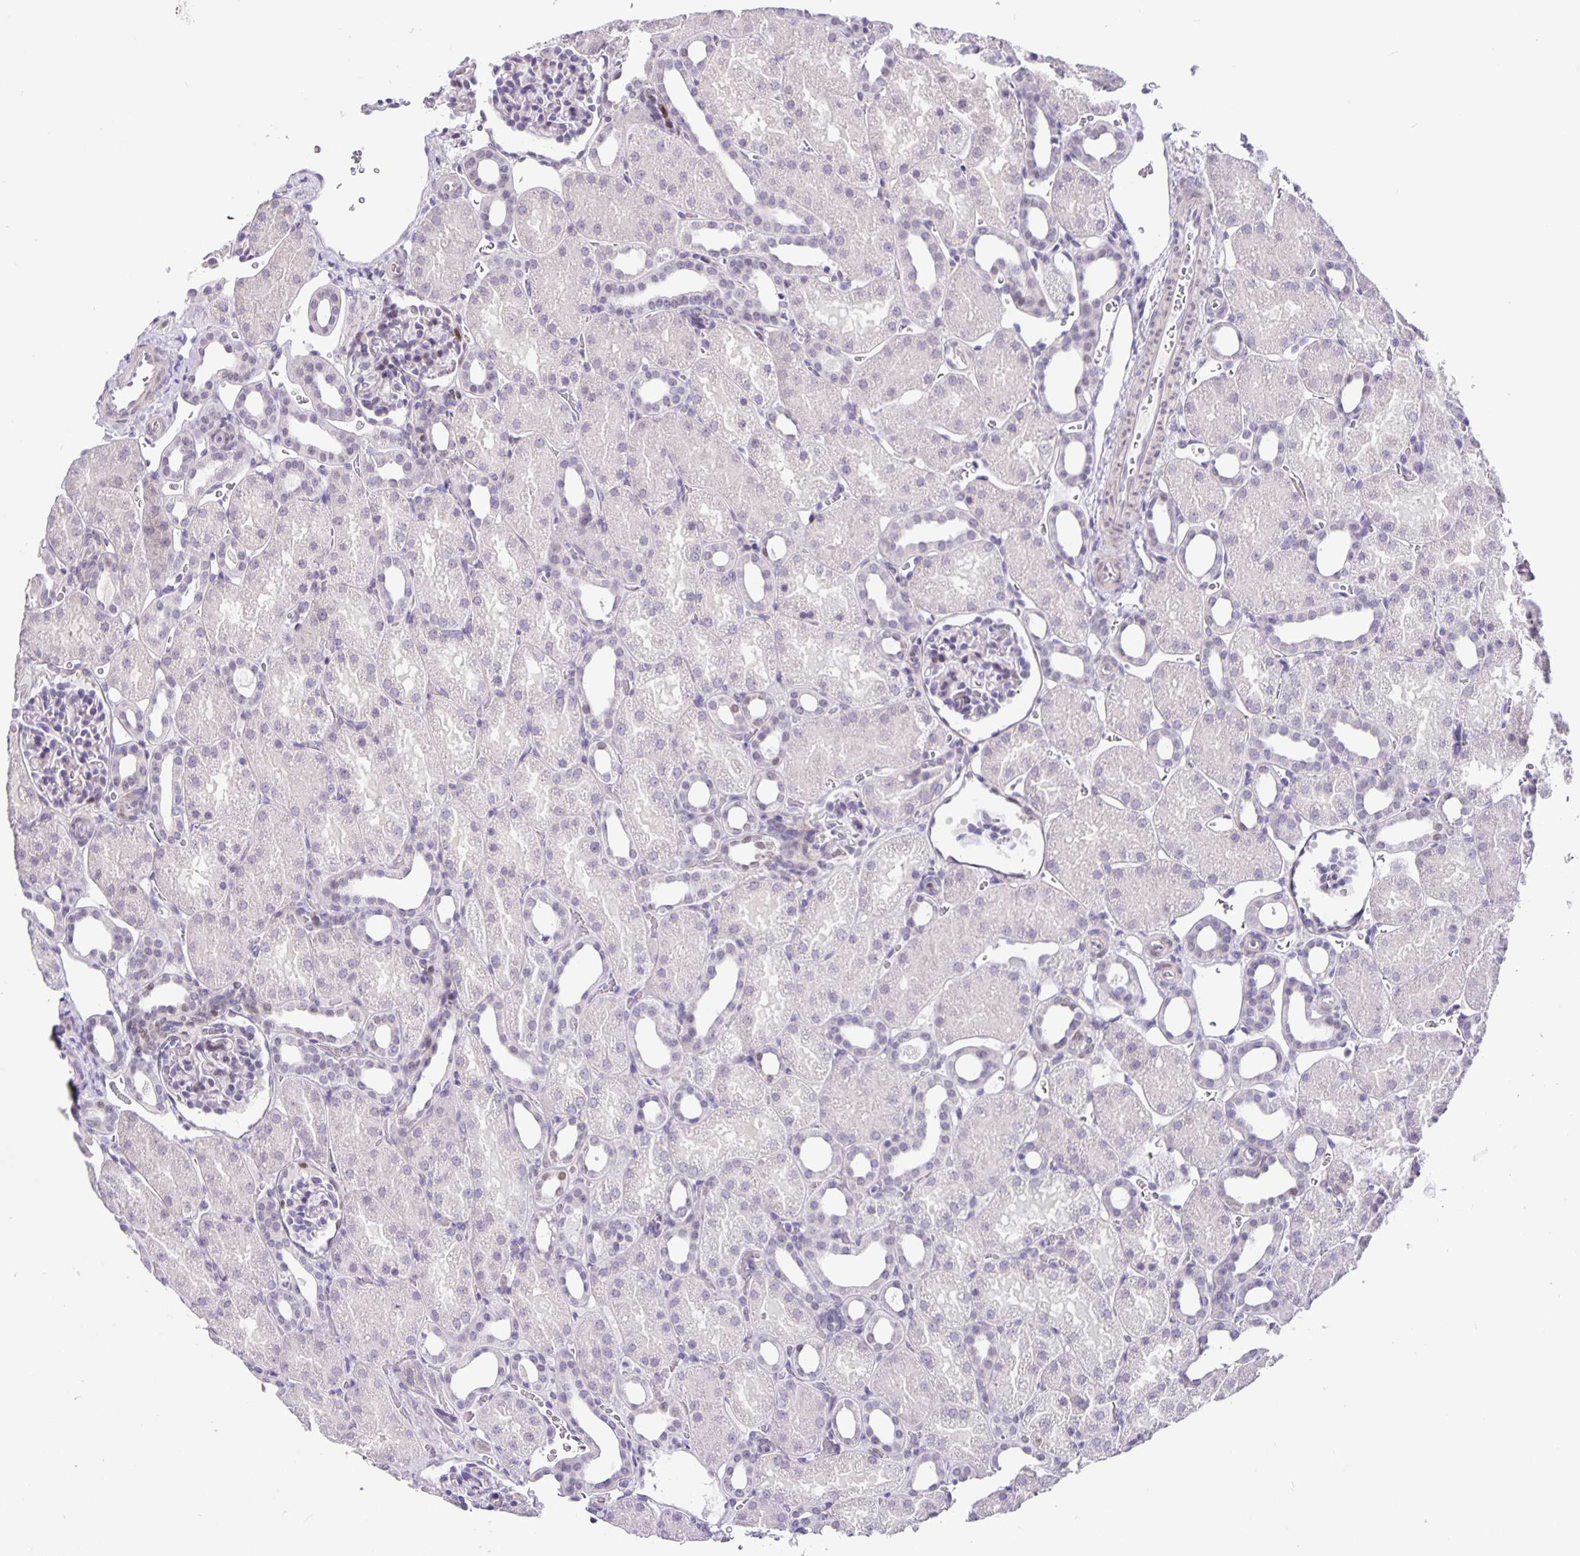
{"staining": {"intensity": "negative", "quantity": "none", "location": "none"}, "tissue": "kidney", "cell_type": "Cells in glomeruli", "image_type": "normal", "snomed": [{"axis": "morphology", "description": "Normal tissue, NOS"}, {"axis": "topography", "description": "Kidney"}], "caption": "Immunohistochemistry of normal human kidney reveals no positivity in cells in glomeruli. The staining is performed using DAB brown chromogen with nuclei counter-stained in using hematoxylin.", "gene": "FOSL2", "patient": {"sex": "male", "age": 2}}